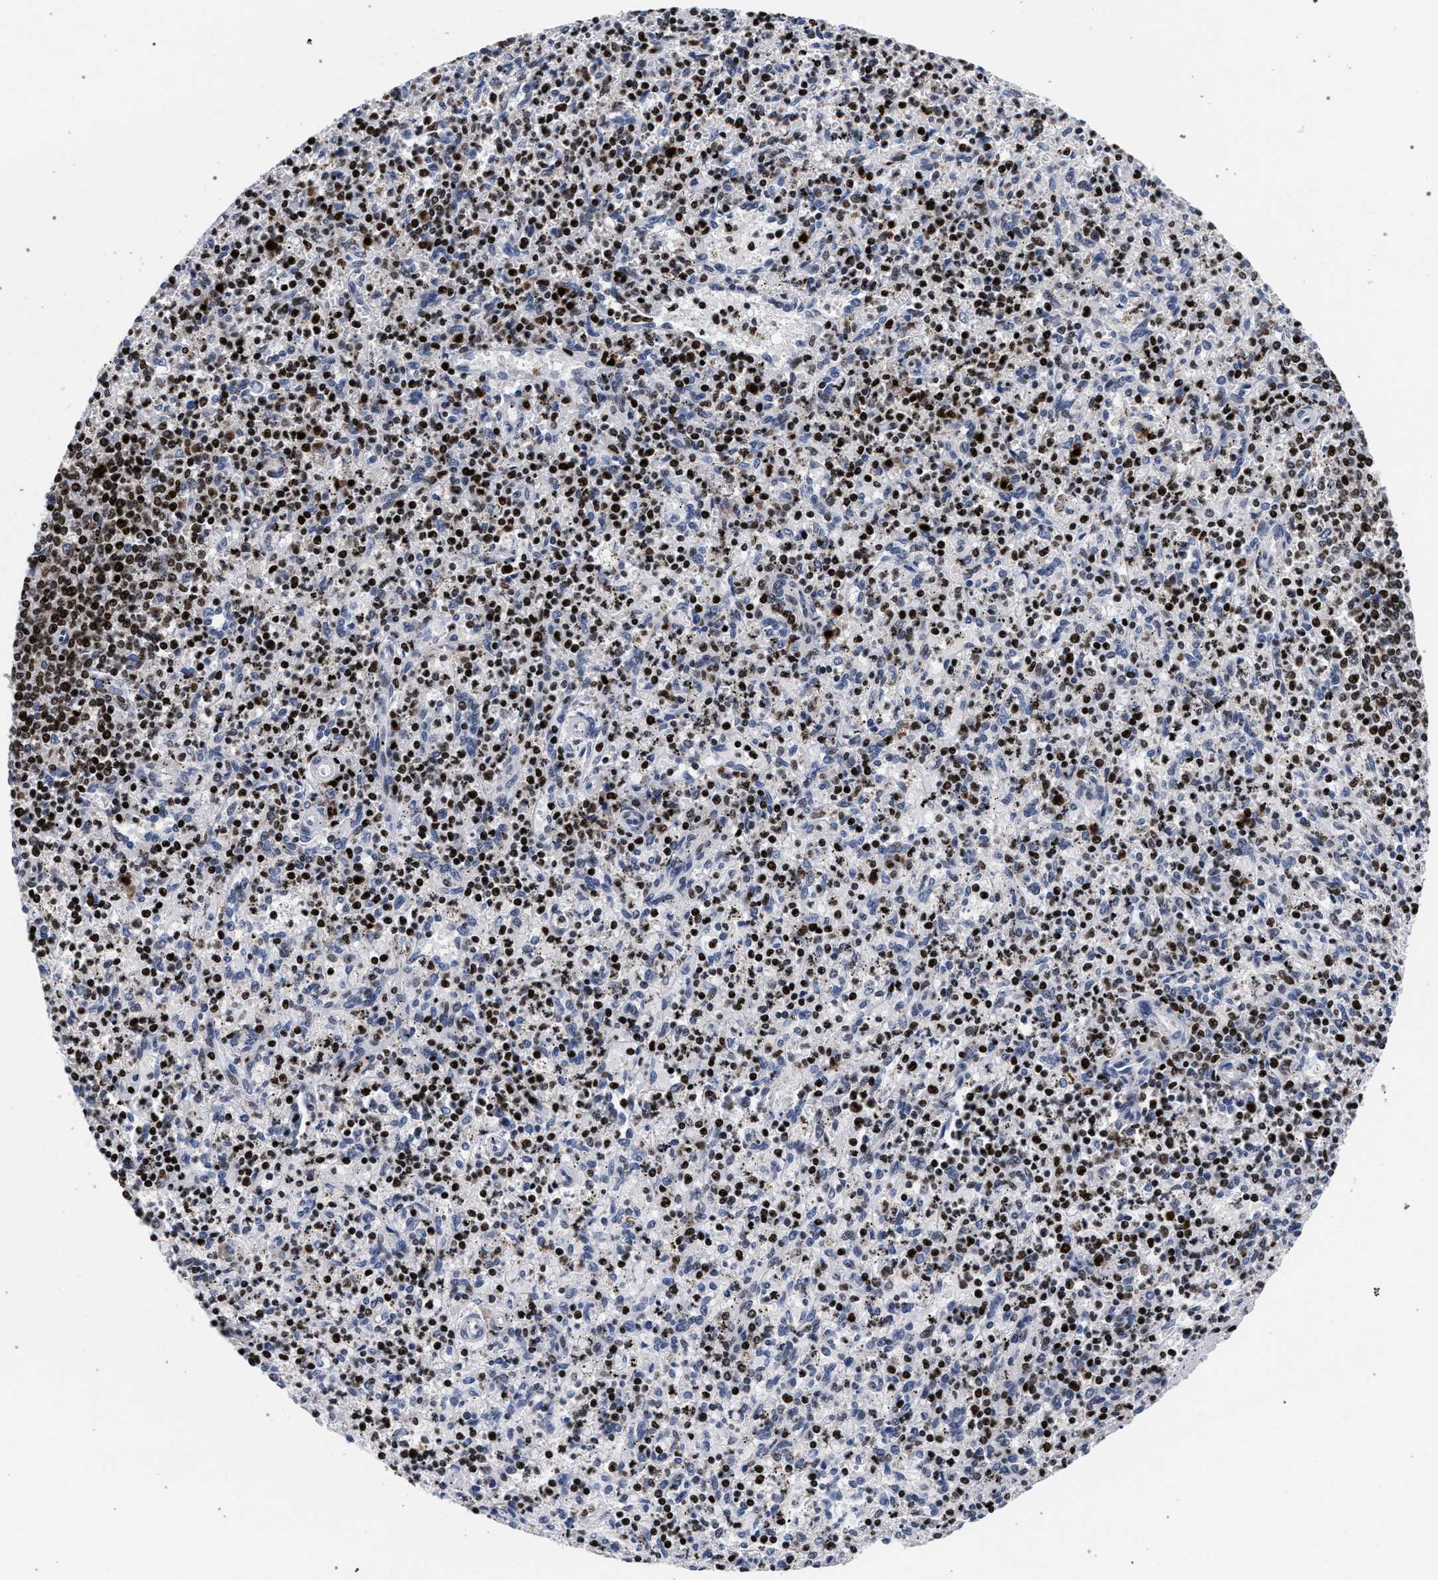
{"staining": {"intensity": "strong", "quantity": "25%-75%", "location": "nuclear"}, "tissue": "spleen", "cell_type": "Cells in red pulp", "image_type": "normal", "snomed": [{"axis": "morphology", "description": "Normal tissue, NOS"}, {"axis": "topography", "description": "Spleen"}], "caption": "Protein expression analysis of unremarkable spleen shows strong nuclear staining in about 25%-75% of cells in red pulp.", "gene": "HNRNPA1", "patient": {"sex": "male", "age": 72}}